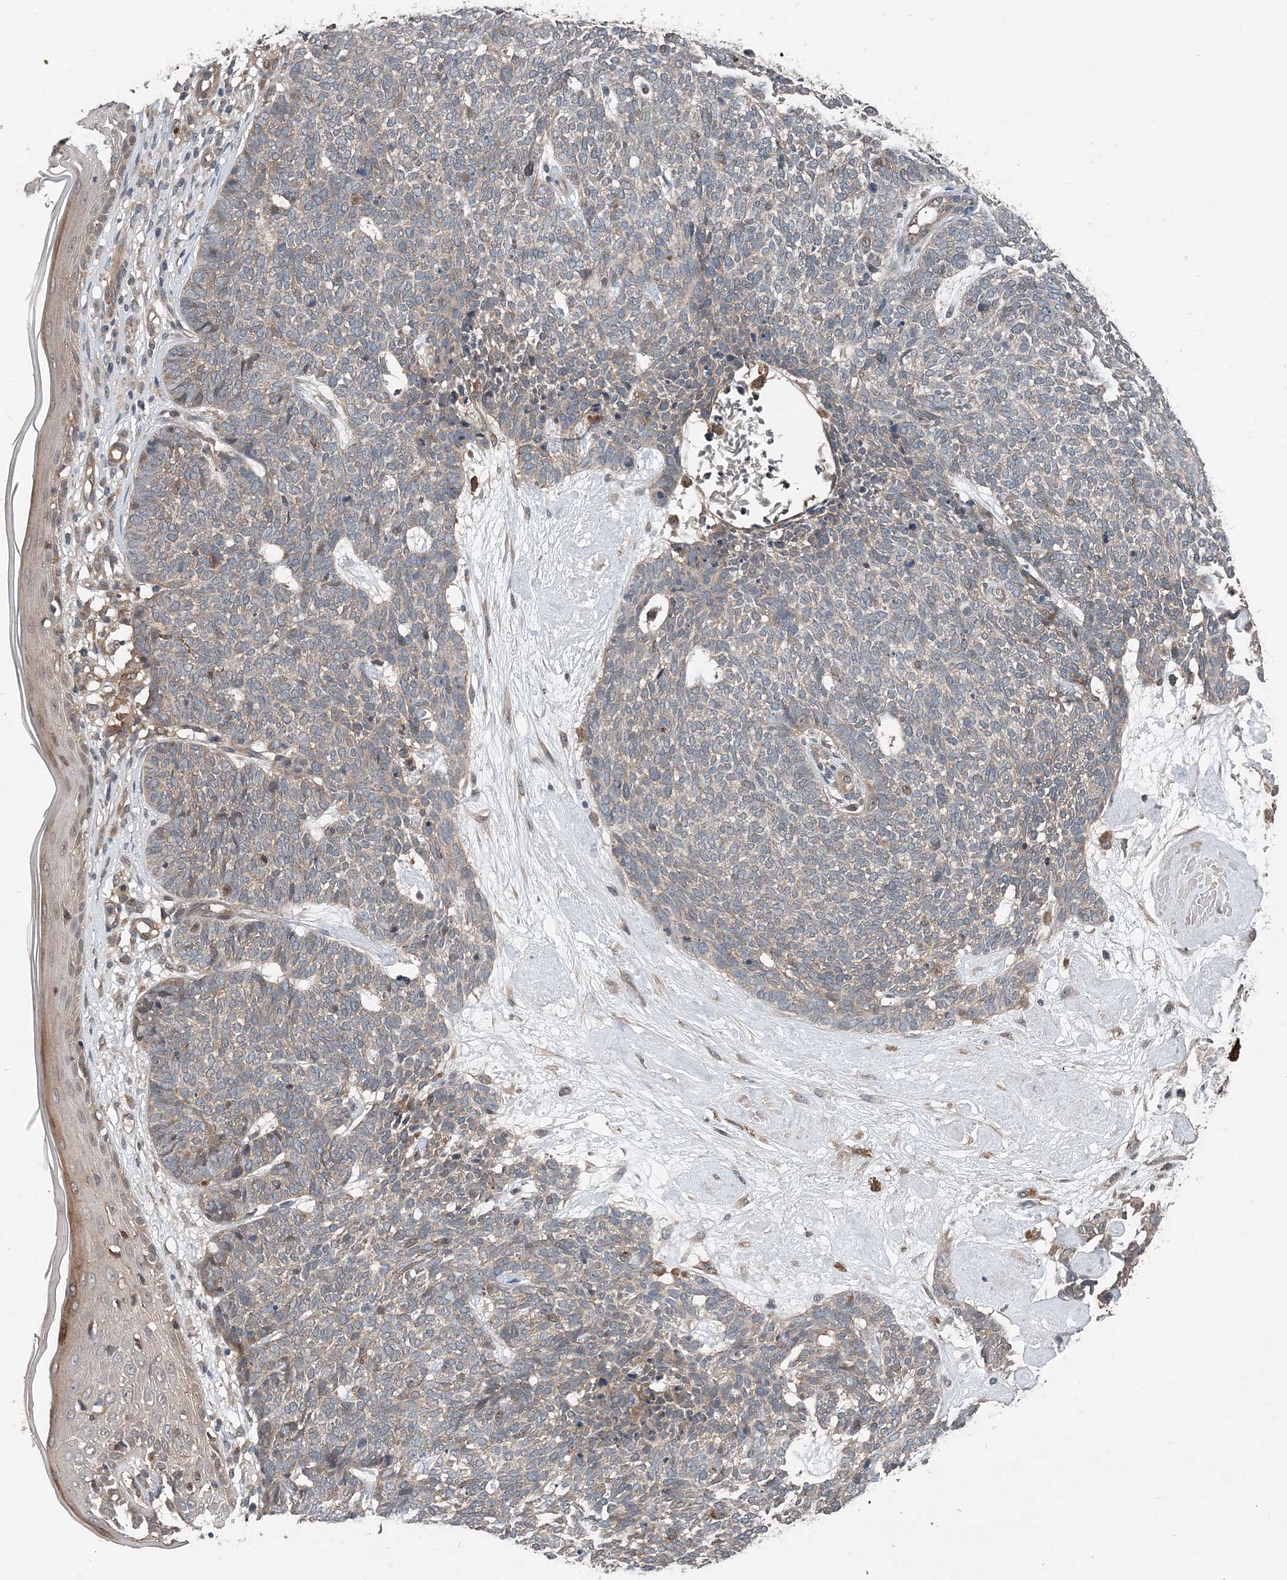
{"staining": {"intensity": "weak", "quantity": "<25%", "location": "cytoplasmic/membranous"}, "tissue": "skin cancer", "cell_type": "Tumor cells", "image_type": "cancer", "snomed": [{"axis": "morphology", "description": "Basal cell carcinoma"}, {"axis": "topography", "description": "Skin"}], "caption": "High magnification brightfield microscopy of skin basal cell carcinoma stained with DAB (3,3'-diaminobenzidine) (brown) and counterstained with hematoxylin (blue): tumor cells show no significant staining.", "gene": "SMPD3", "patient": {"sex": "female", "age": 84}}